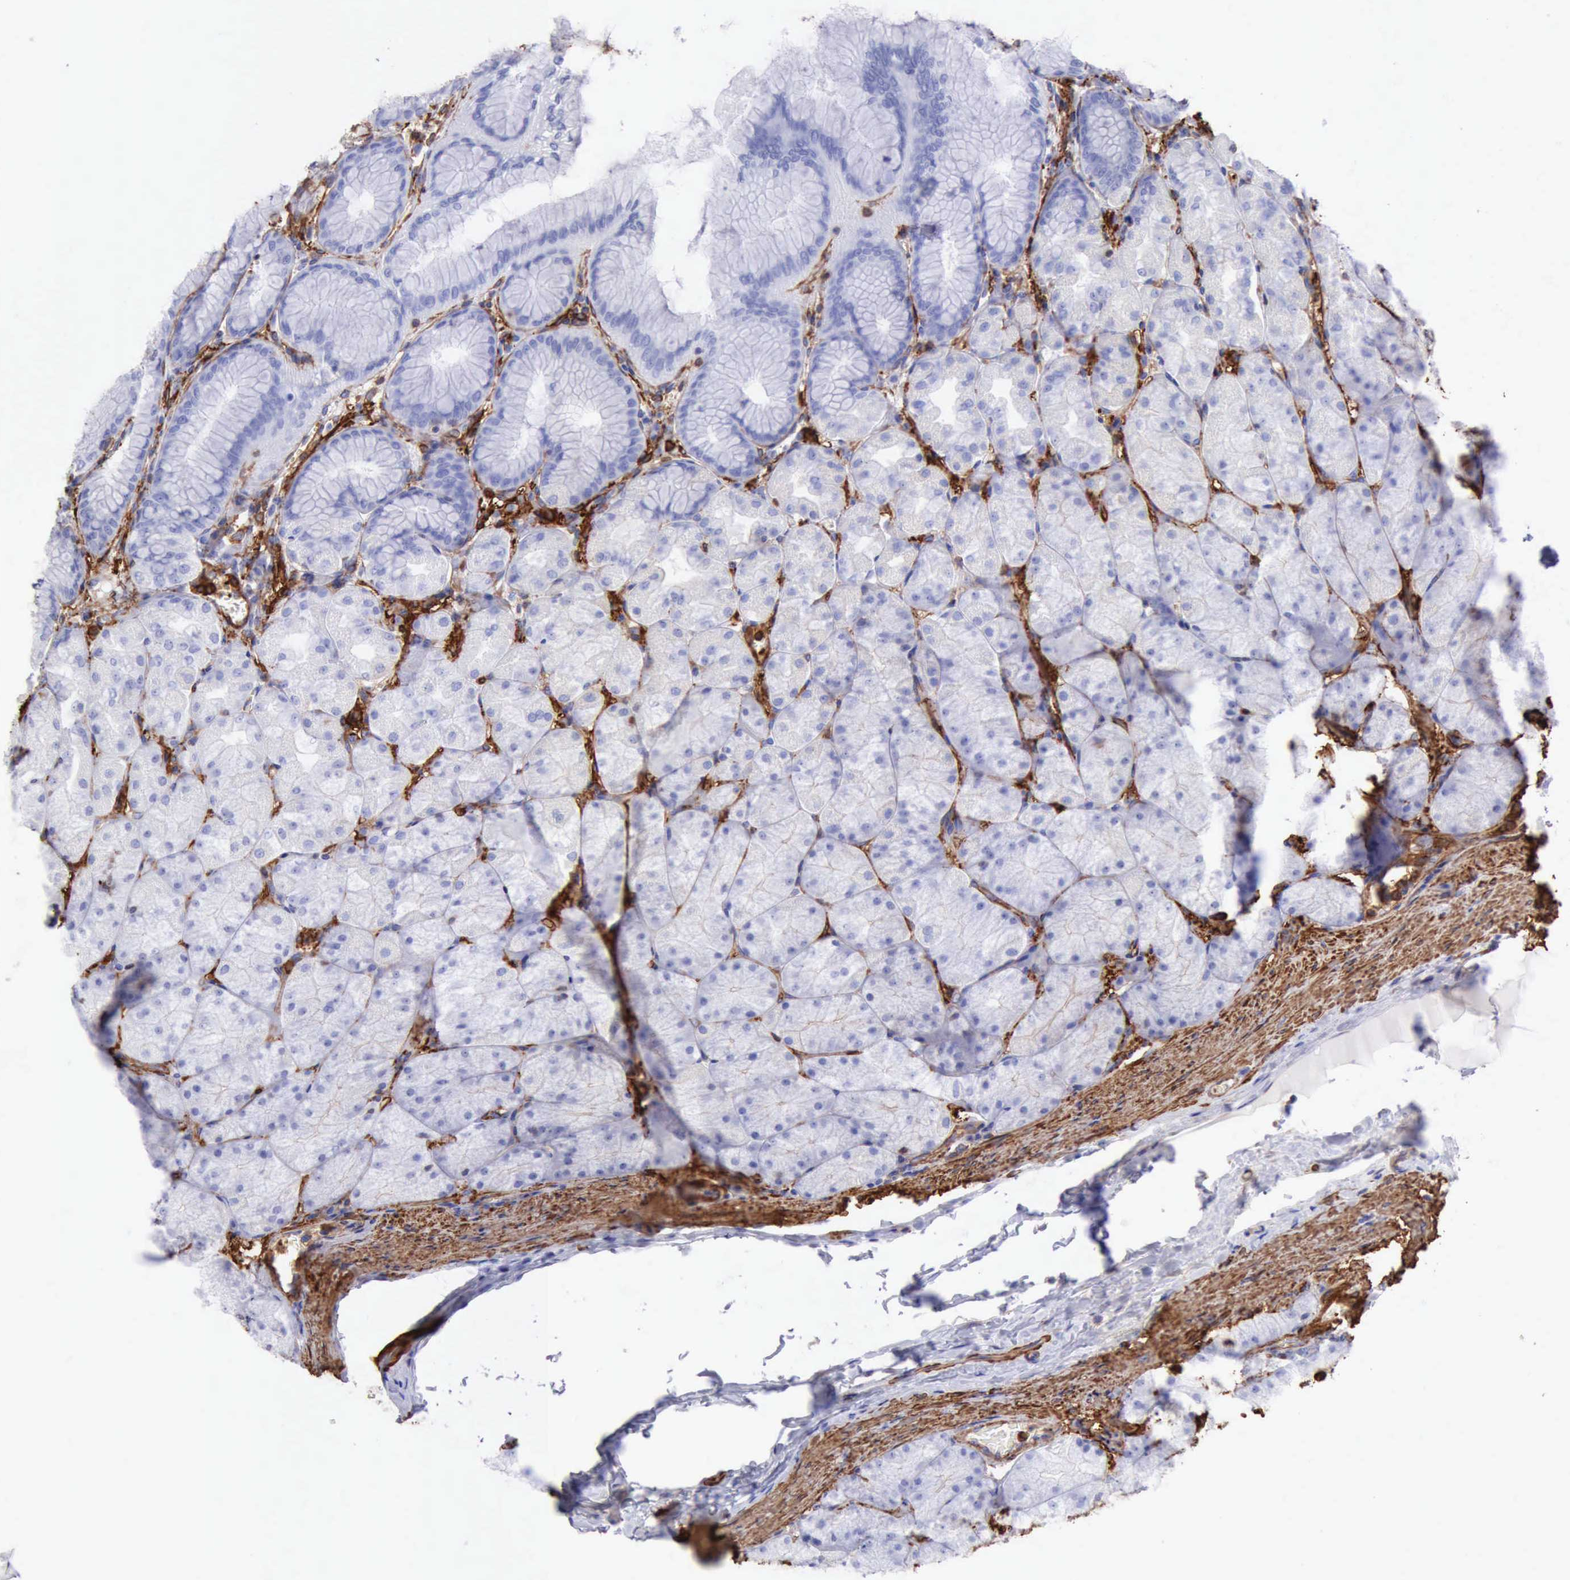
{"staining": {"intensity": "negative", "quantity": "none", "location": "none"}, "tissue": "stomach", "cell_type": "Glandular cells", "image_type": "normal", "snomed": [{"axis": "morphology", "description": "Normal tissue, NOS"}, {"axis": "topography", "description": "Stomach, upper"}], "caption": "IHC image of unremarkable stomach: stomach stained with DAB (3,3'-diaminobenzidine) exhibits no significant protein expression in glandular cells. (Immunohistochemistry (ihc), brightfield microscopy, high magnification).", "gene": "FLNA", "patient": {"sex": "female", "age": 56}}